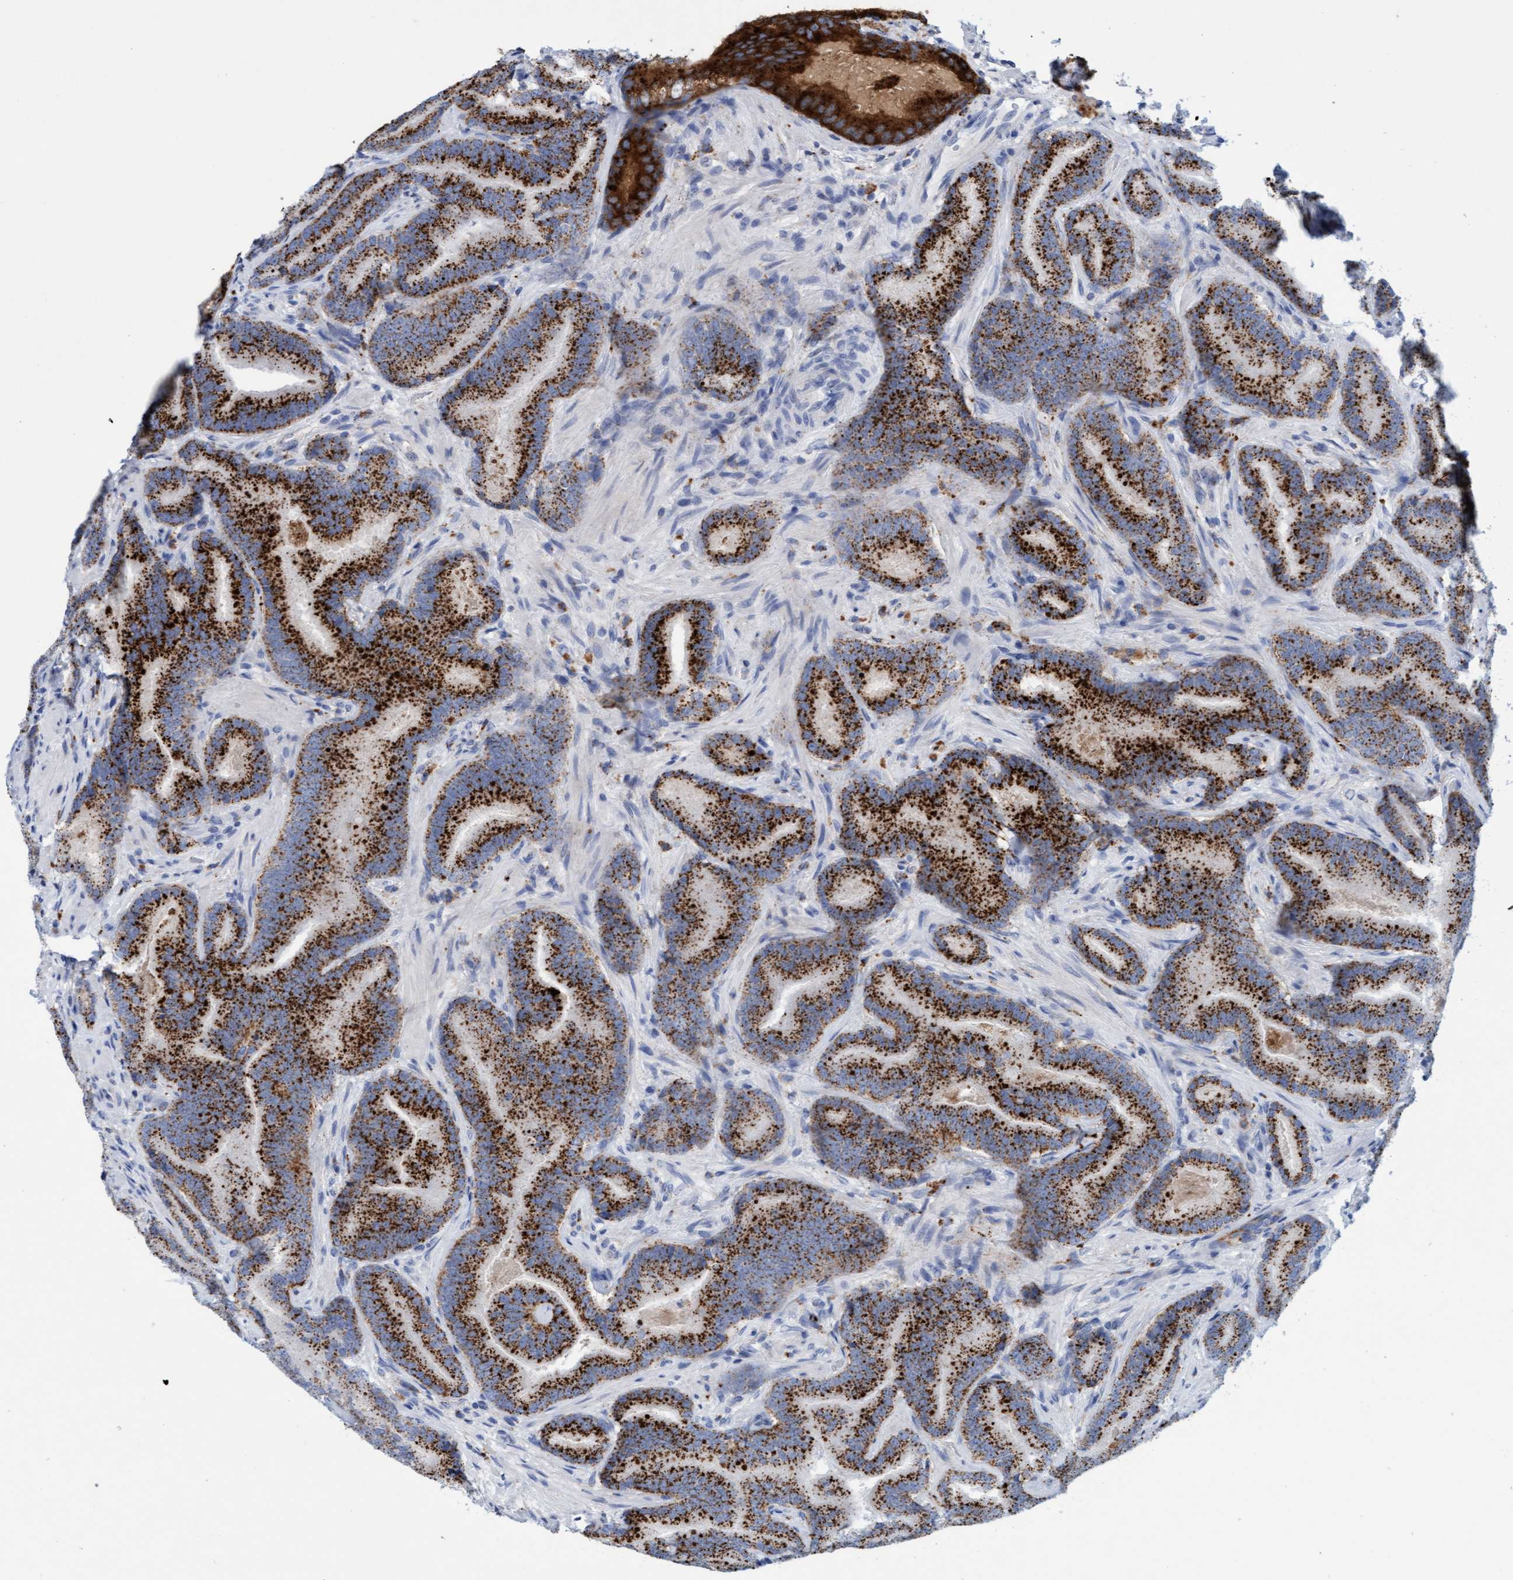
{"staining": {"intensity": "strong", "quantity": ">75%", "location": "cytoplasmic/membranous"}, "tissue": "prostate cancer", "cell_type": "Tumor cells", "image_type": "cancer", "snomed": [{"axis": "morphology", "description": "Adenocarcinoma, High grade"}, {"axis": "topography", "description": "Prostate"}], "caption": "Protein positivity by immunohistochemistry (IHC) displays strong cytoplasmic/membranous staining in approximately >75% of tumor cells in prostate high-grade adenocarcinoma.", "gene": "SGSH", "patient": {"sex": "male", "age": 55}}